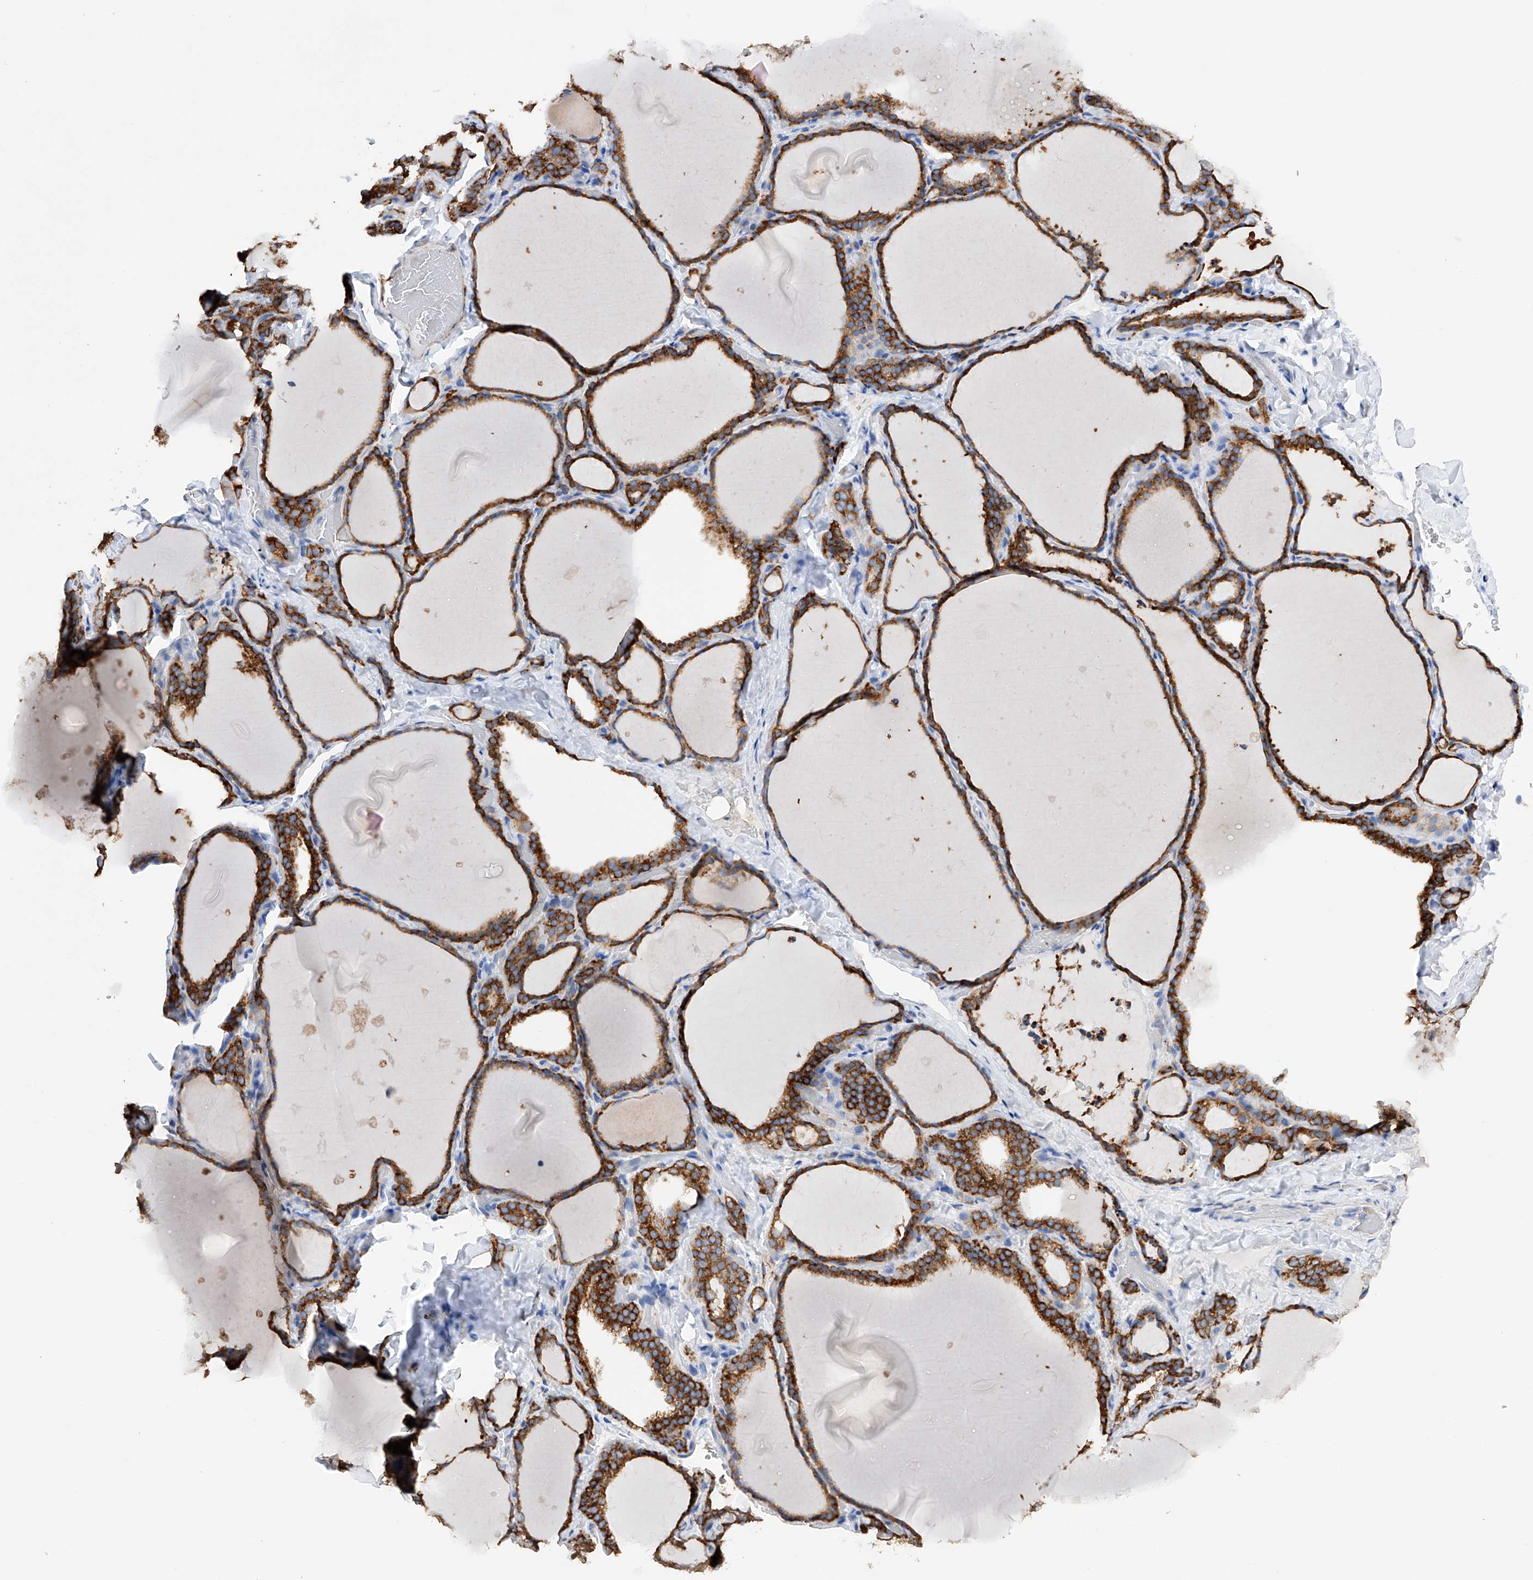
{"staining": {"intensity": "strong", "quantity": ">75%", "location": "cytoplasmic/membranous"}, "tissue": "thyroid gland", "cell_type": "Glandular cells", "image_type": "normal", "snomed": [{"axis": "morphology", "description": "Normal tissue, NOS"}, {"axis": "topography", "description": "Thyroid gland"}], "caption": "A brown stain labels strong cytoplasmic/membranous positivity of a protein in glandular cells of unremarkable human thyroid gland.", "gene": "PDIA5", "patient": {"sex": "female", "age": 22}}